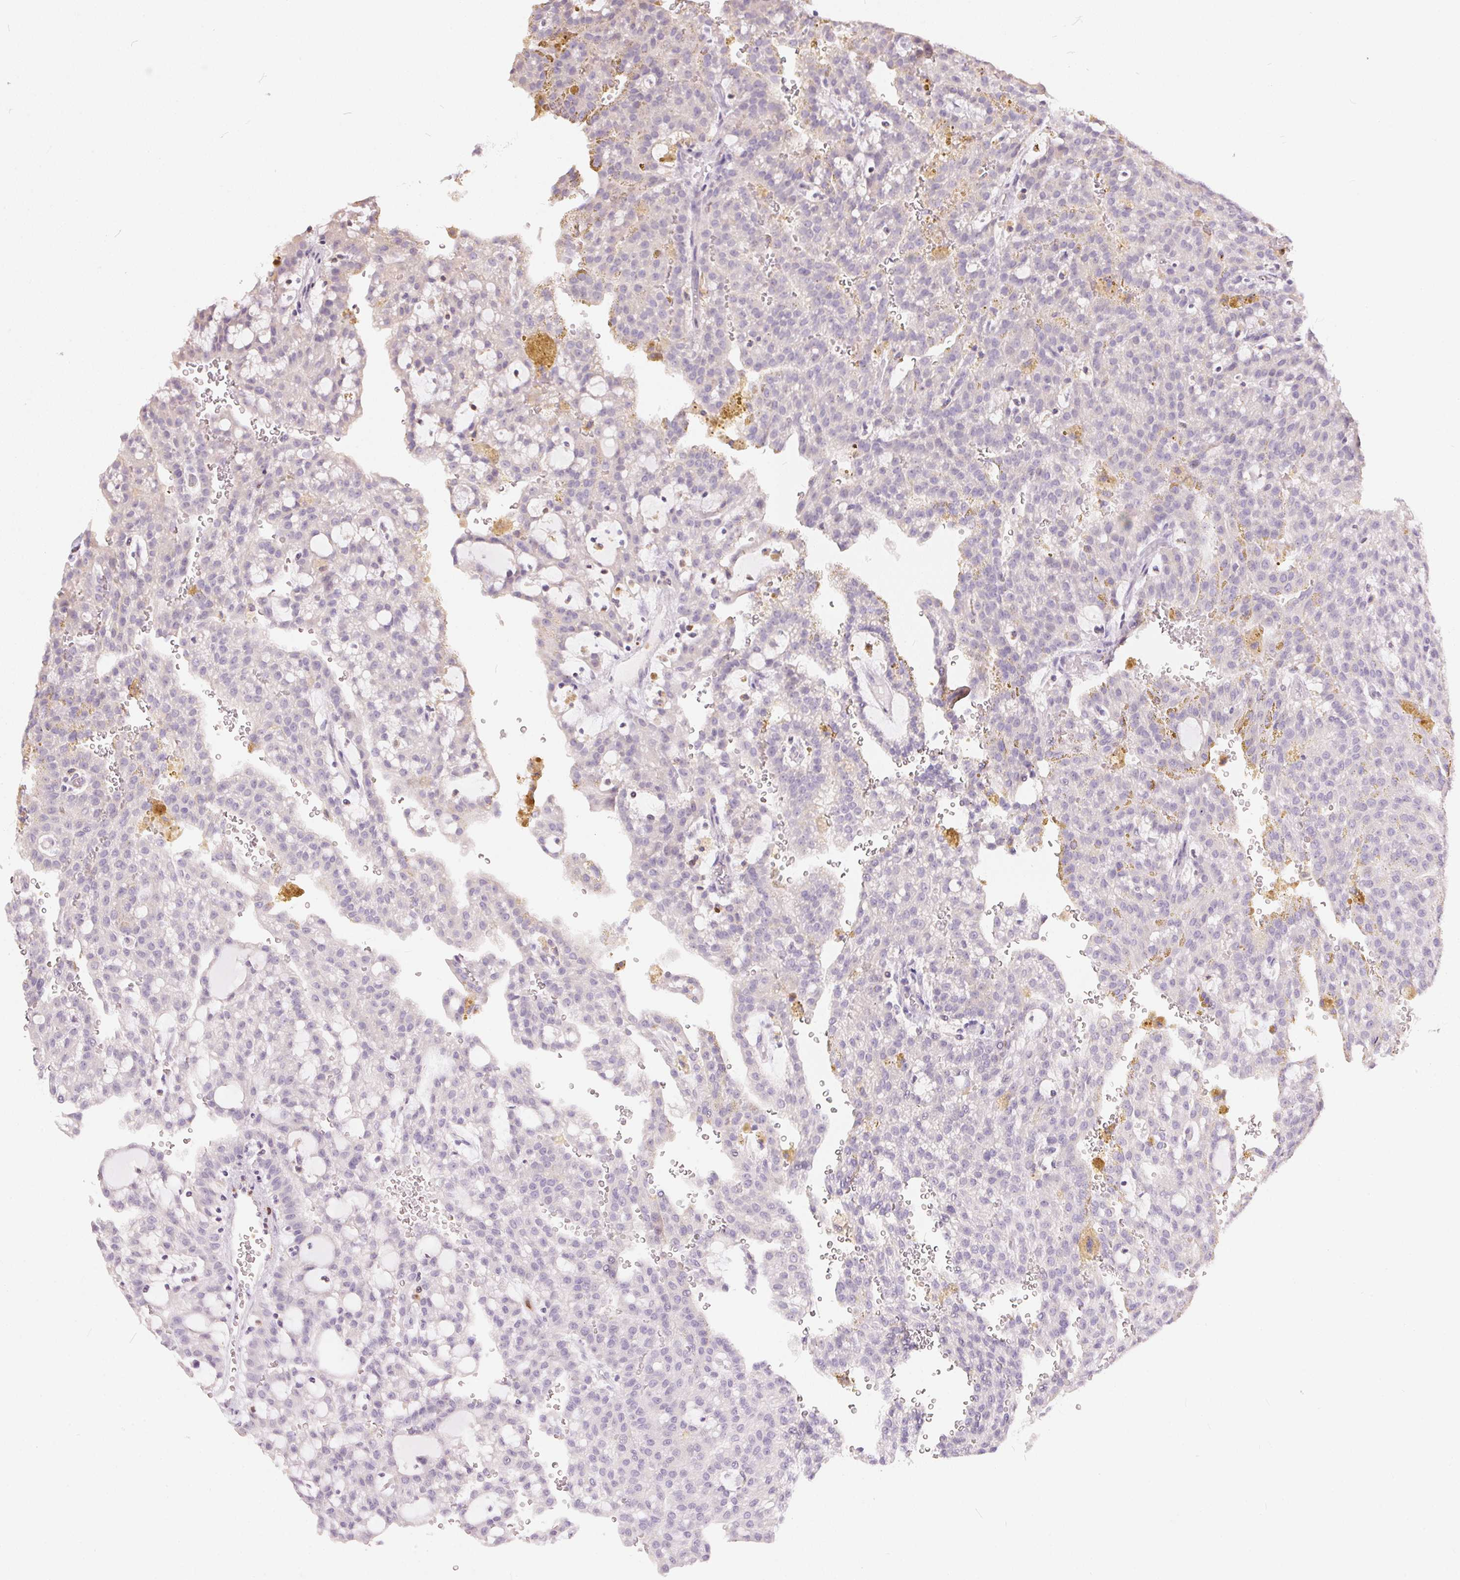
{"staining": {"intensity": "negative", "quantity": "none", "location": "none"}, "tissue": "renal cancer", "cell_type": "Tumor cells", "image_type": "cancer", "snomed": [{"axis": "morphology", "description": "Adenocarcinoma, NOS"}, {"axis": "topography", "description": "Kidney"}], "caption": "The micrograph demonstrates no significant positivity in tumor cells of adenocarcinoma (renal). (DAB (3,3'-diaminobenzidine) immunohistochemistry with hematoxylin counter stain).", "gene": "SERPINB1", "patient": {"sex": "male", "age": 63}}